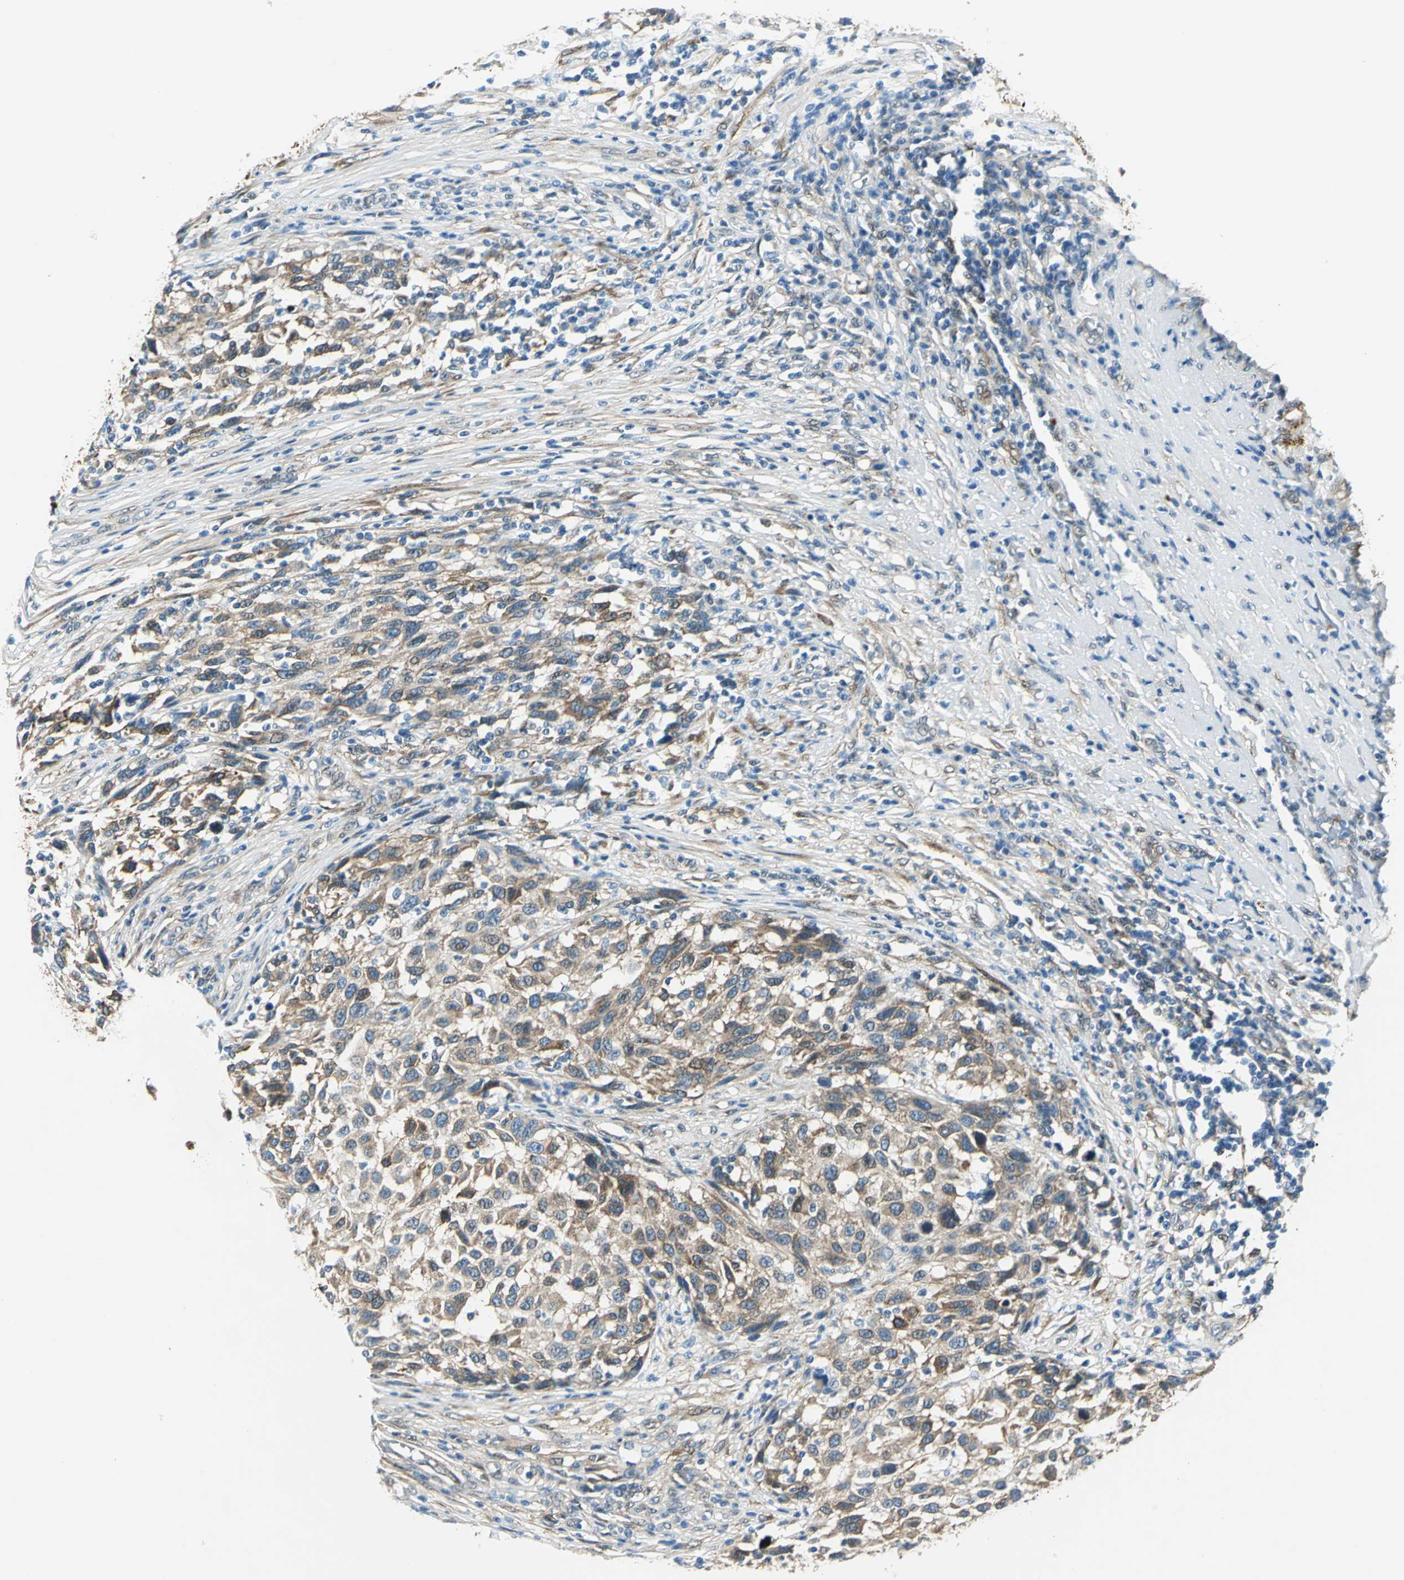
{"staining": {"intensity": "weak", "quantity": "25%-75%", "location": "cytoplasmic/membranous"}, "tissue": "melanoma", "cell_type": "Tumor cells", "image_type": "cancer", "snomed": [{"axis": "morphology", "description": "Malignant melanoma, Metastatic site"}, {"axis": "topography", "description": "Lymph node"}], "caption": "Immunohistochemistry (IHC) of melanoma shows low levels of weak cytoplasmic/membranous positivity in about 25%-75% of tumor cells. The protein of interest is shown in brown color, while the nuclei are stained blue.", "gene": "HSPB1", "patient": {"sex": "male", "age": 61}}